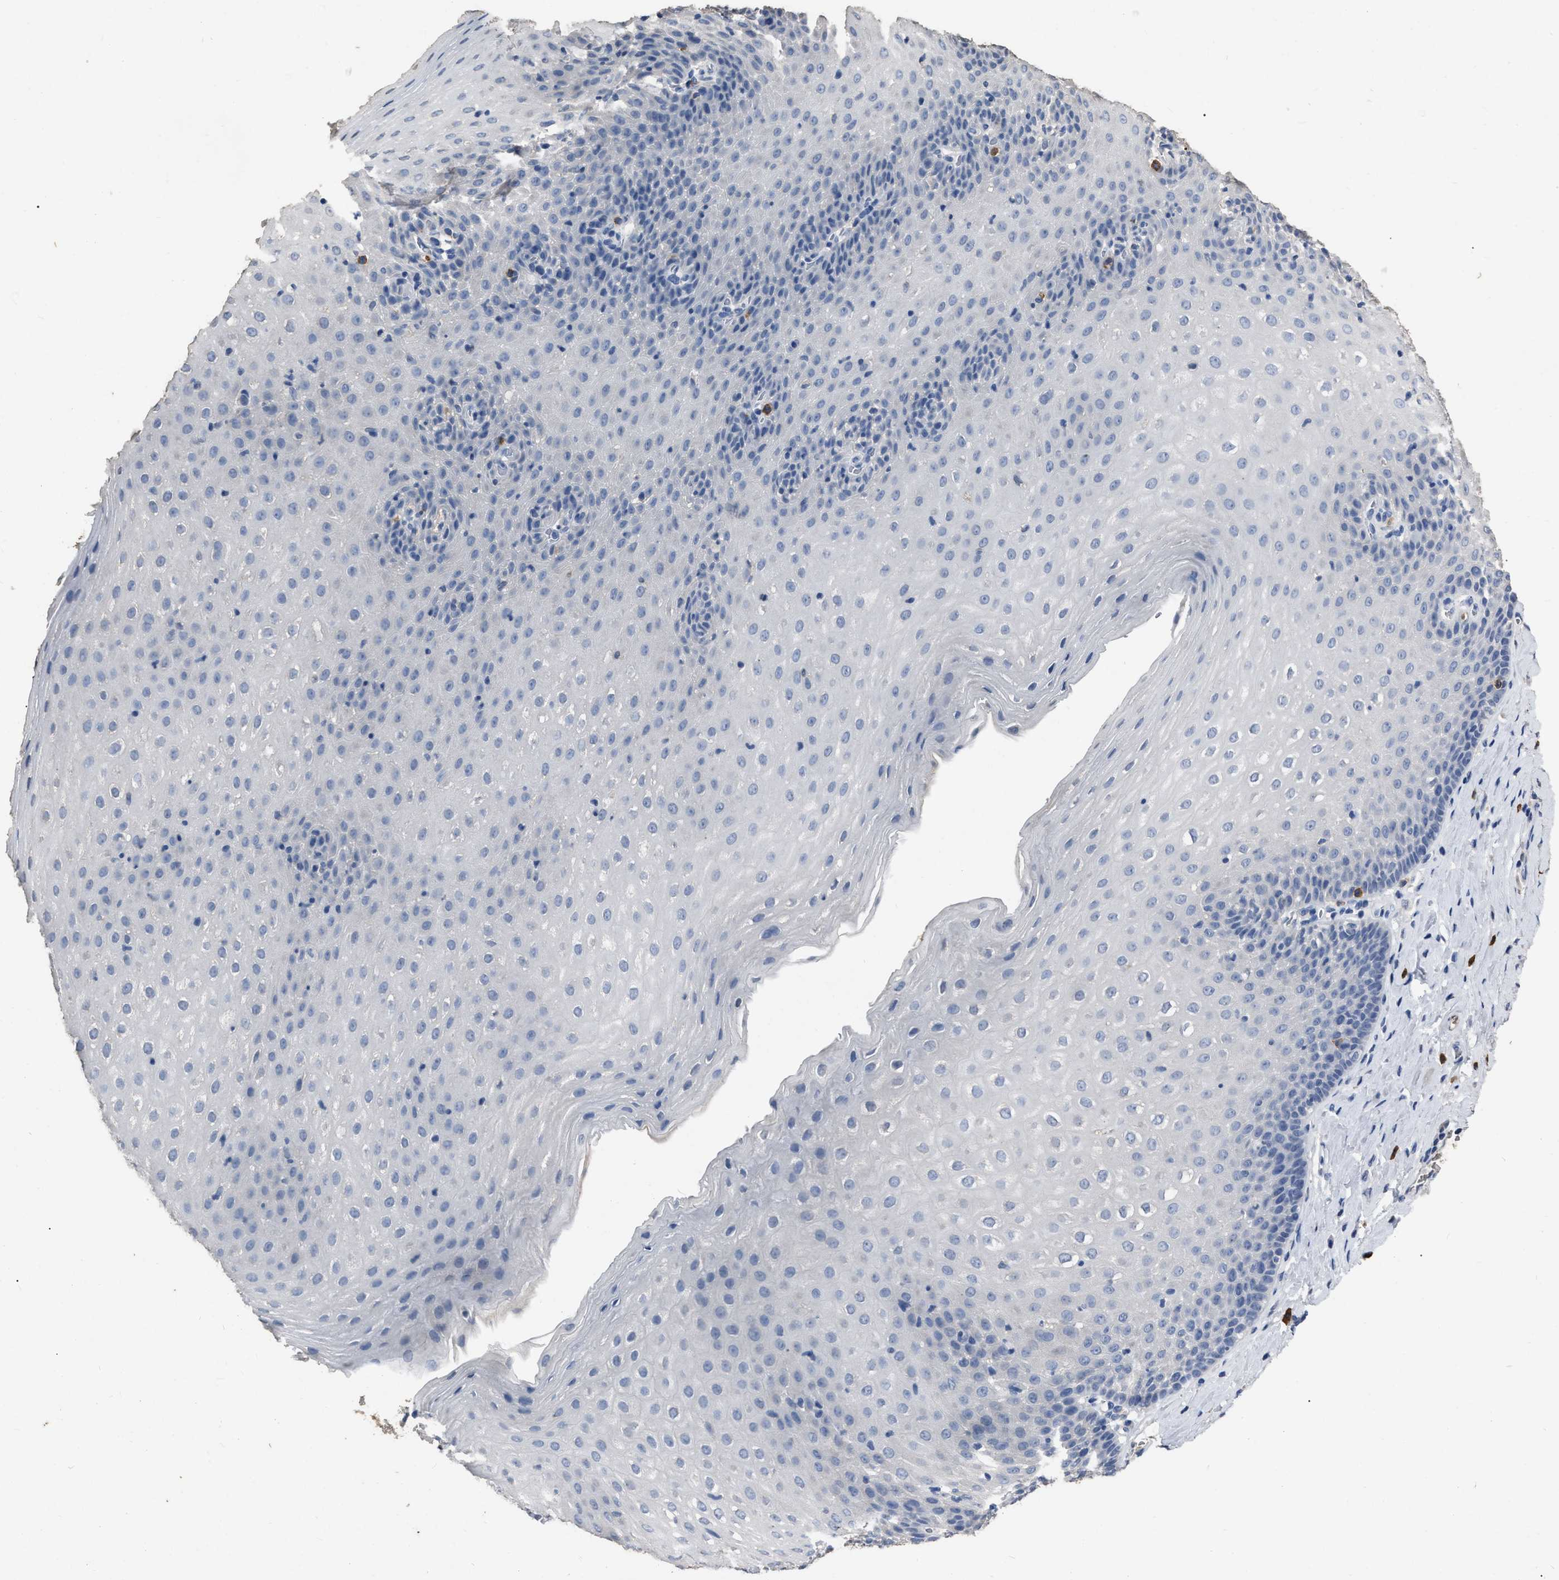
{"staining": {"intensity": "negative", "quantity": "none", "location": "none"}, "tissue": "esophagus", "cell_type": "Squamous epithelial cells", "image_type": "normal", "snomed": [{"axis": "morphology", "description": "Normal tissue, NOS"}, {"axis": "topography", "description": "Esophagus"}], "caption": "Histopathology image shows no protein staining in squamous epithelial cells of unremarkable esophagus.", "gene": "HABP2", "patient": {"sex": "female", "age": 61}}